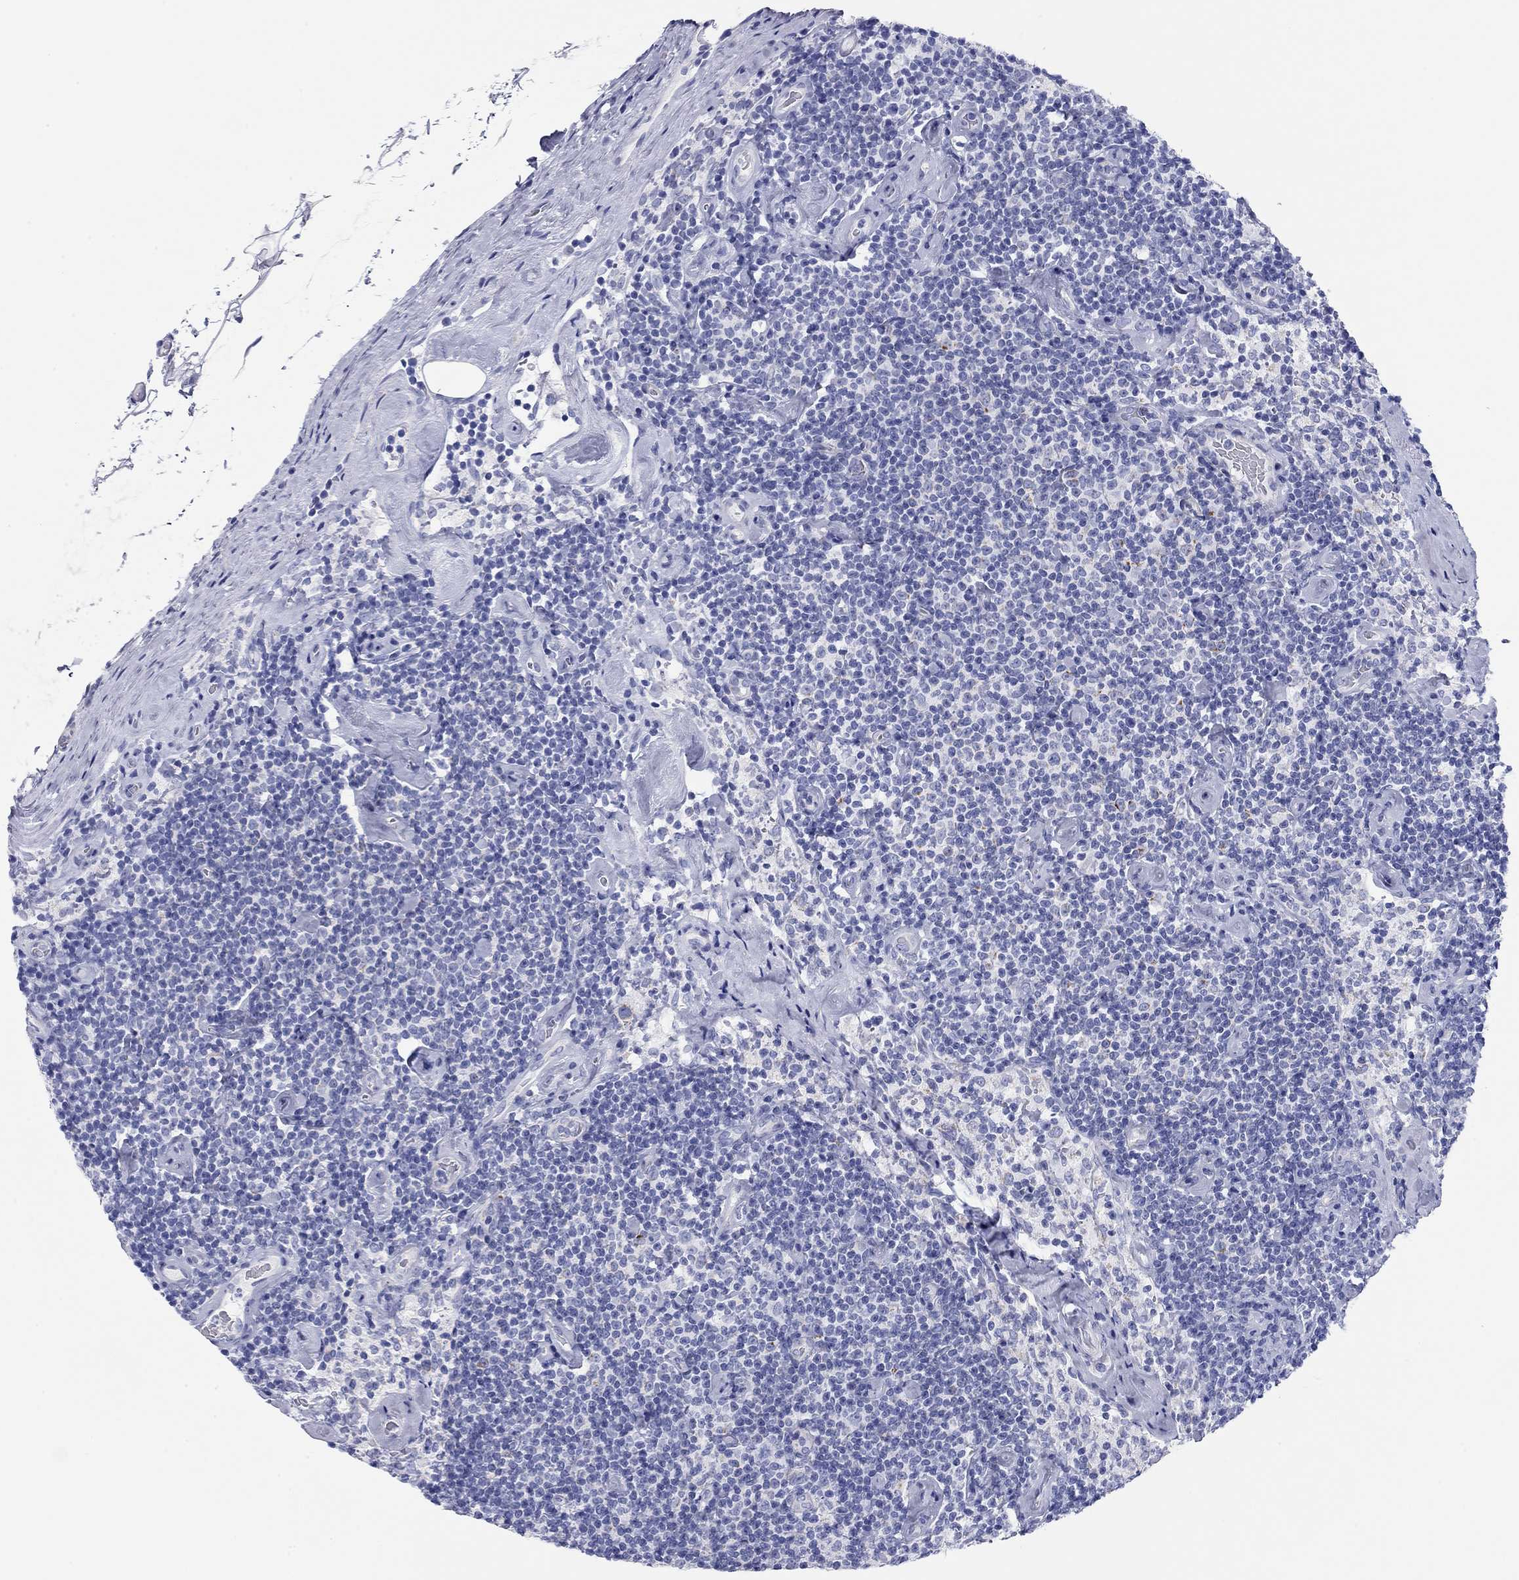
{"staining": {"intensity": "negative", "quantity": "none", "location": "none"}, "tissue": "lymphoma", "cell_type": "Tumor cells", "image_type": "cancer", "snomed": [{"axis": "morphology", "description": "Malignant lymphoma, non-Hodgkin's type, Low grade"}, {"axis": "topography", "description": "Lymph node"}], "caption": "Human low-grade malignant lymphoma, non-Hodgkin's type stained for a protein using immunohistochemistry displays no expression in tumor cells.", "gene": "CHI3L2", "patient": {"sex": "male", "age": 81}}